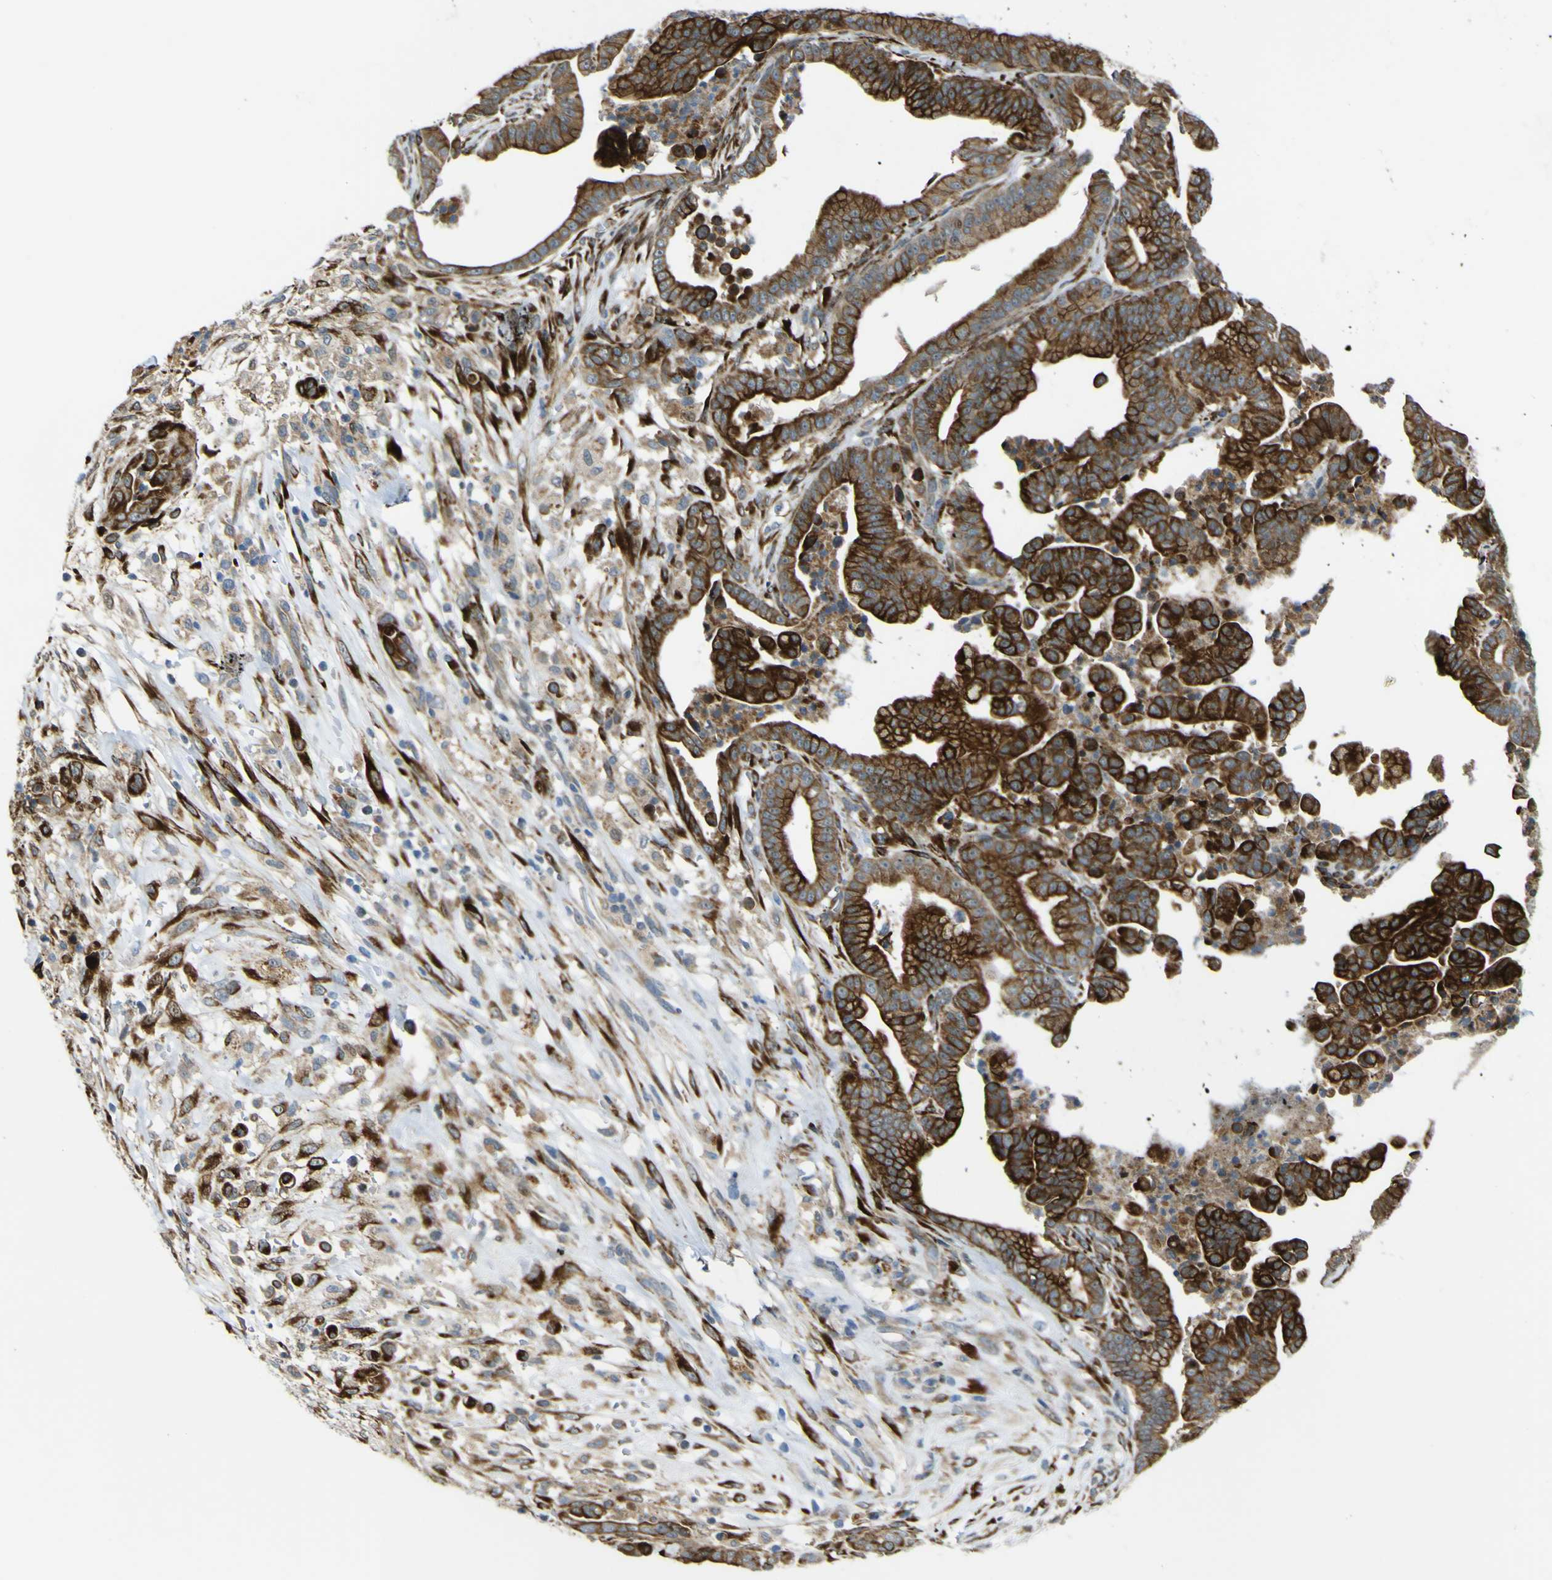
{"staining": {"intensity": "strong", "quantity": ">75%", "location": "cytoplasmic/membranous"}, "tissue": "pancreatic cancer", "cell_type": "Tumor cells", "image_type": "cancer", "snomed": [{"axis": "morphology", "description": "Adenocarcinoma, NOS"}, {"axis": "topography", "description": "Pancreas"}], "caption": "A micrograph of pancreatic cancer (adenocarcinoma) stained for a protein exhibits strong cytoplasmic/membranous brown staining in tumor cells. Using DAB (3,3'-diaminobenzidine) (brown) and hematoxylin (blue) stains, captured at high magnification using brightfield microscopy.", "gene": "LBHD1", "patient": {"sex": "male", "age": 63}}